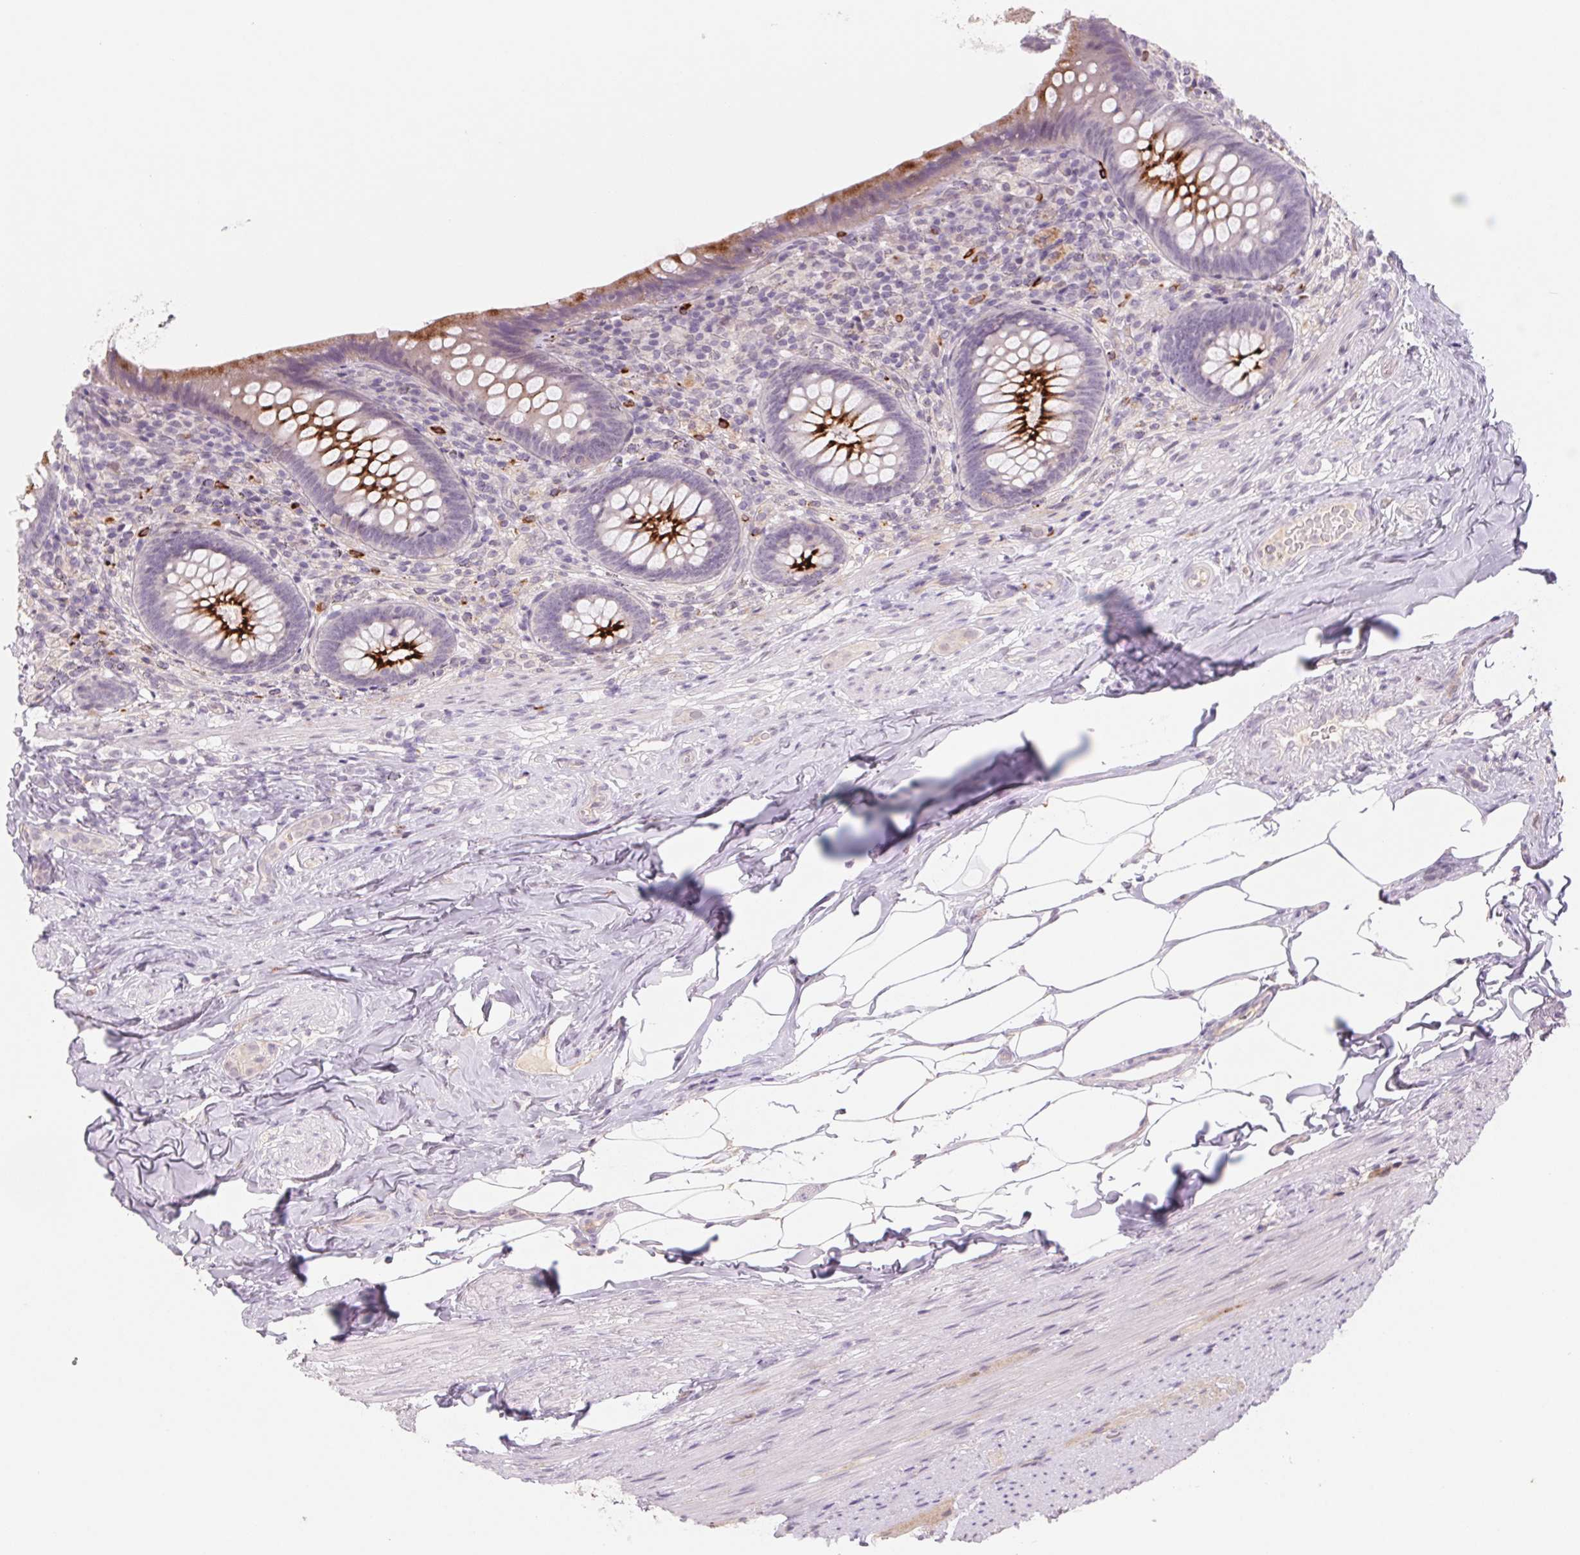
{"staining": {"intensity": "strong", "quantity": "25%-75%", "location": "cytoplasmic/membranous"}, "tissue": "appendix", "cell_type": "Glandular cells", "image_type": "normal", "snomed": [{"axis": "morphology", "description": "Normal tissue, NOS"}, {"axis": "topography", "description": "Appendix"}], "caption": "Approximately 25%-75% of glandular cells in normal appendix reveal strong cytoplasmic/membranous protein expression as visualized by brown immunohistochemical staining.", "gene": "KRT1", "patient": {"sex": "male", "age": 47}}